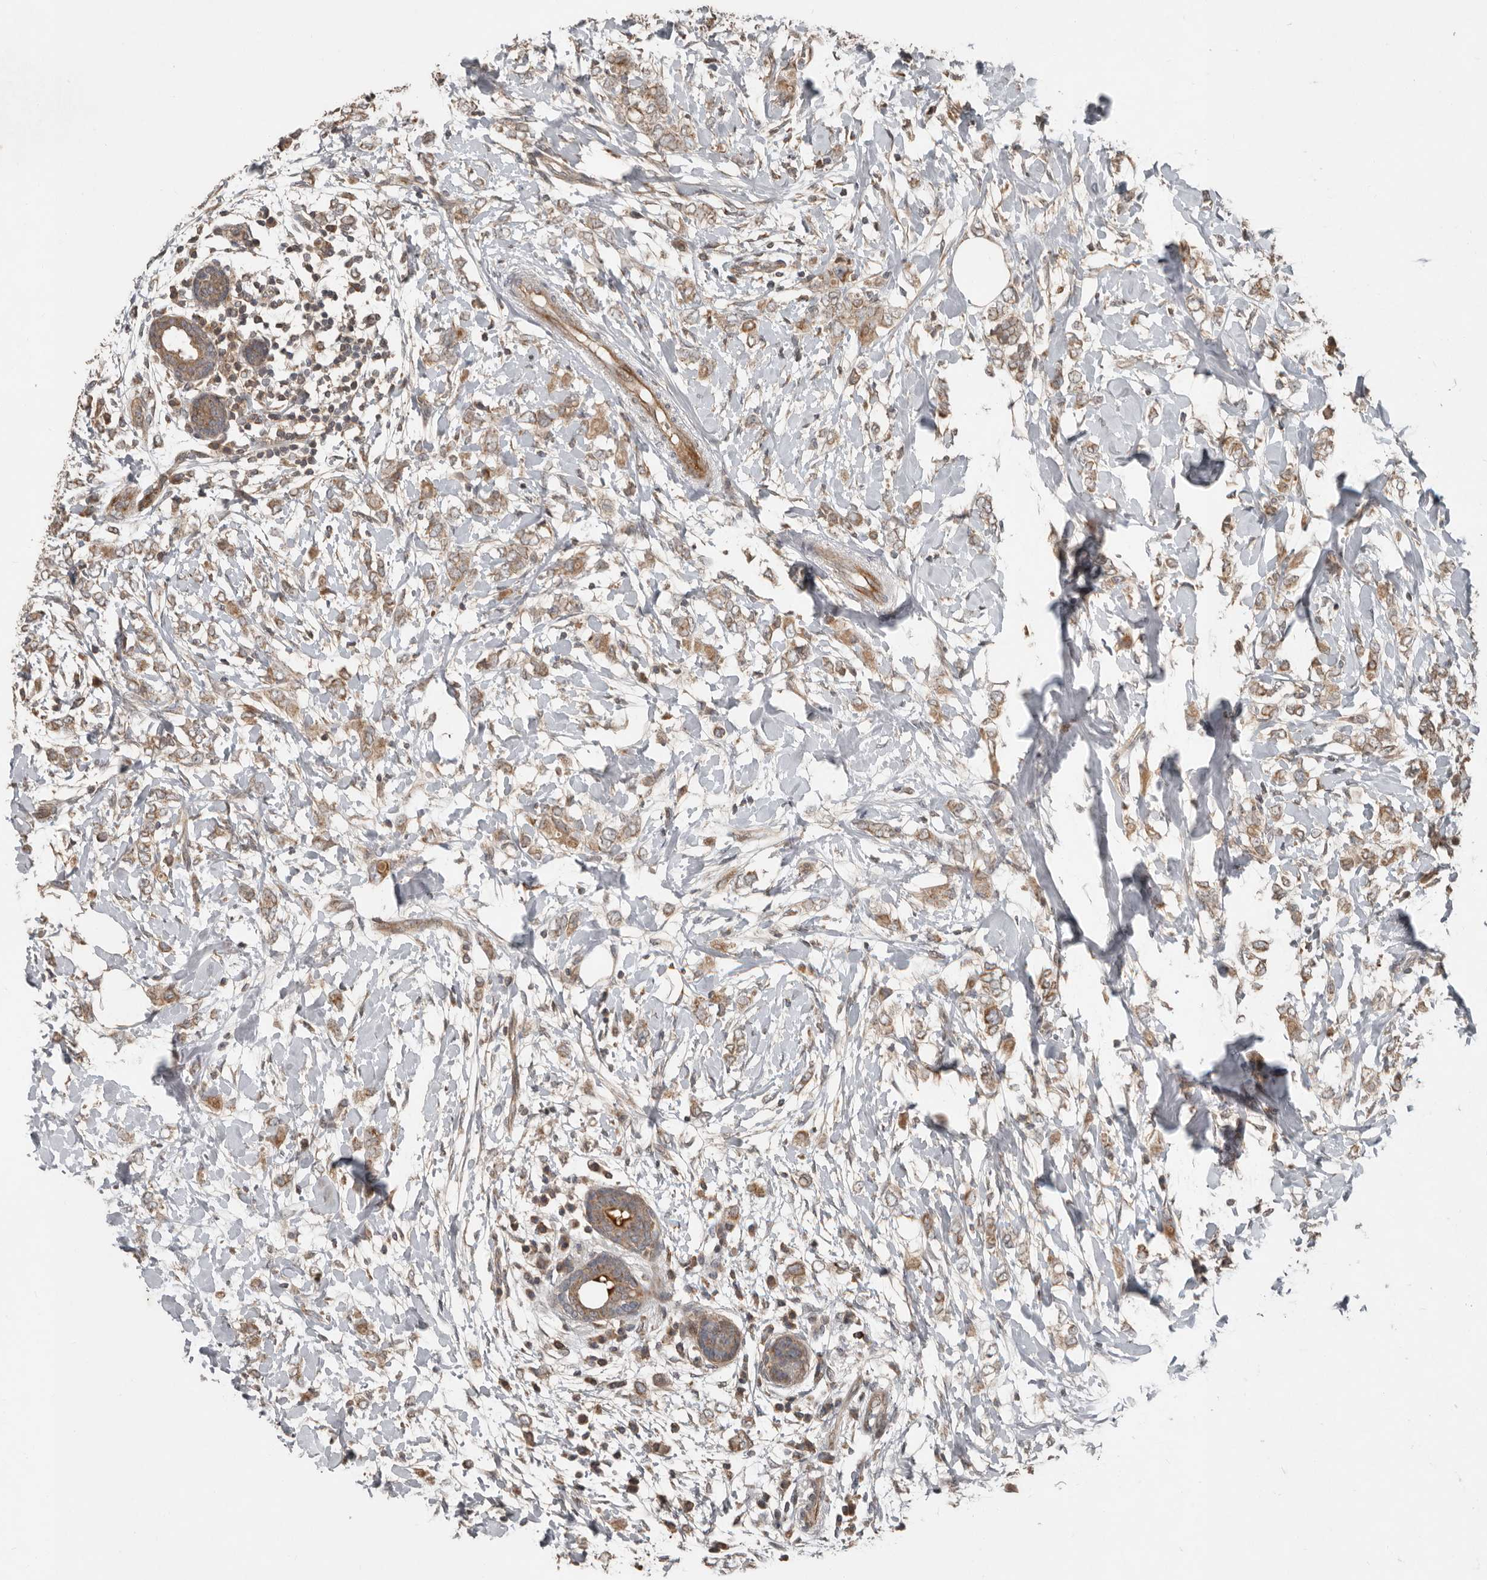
{"staining": {"intensity": "moderate", "quantity": ">75%", "location": "cytoplasmic/membranous"}, "tissue": "breast cancer", "cell_type": "Tumor cells", "image_type": "cancer", "snomed": [{"axis": "morphology", "description": "Normal tissue, NOS"}, {"axis": "morphology", "description": "Lobular carcinoma"}, {"axis": "topography", "description": "Breast"}], "caption": "About >75% of tumor cells in breast cancer (lobular carcinoma) display moderate cytoplasmic/membranous protein positivity as visualized by brown immunohistochemical staining.", "gene": "SLC6A7", "patient": {"sex": "female", "age": 47}}